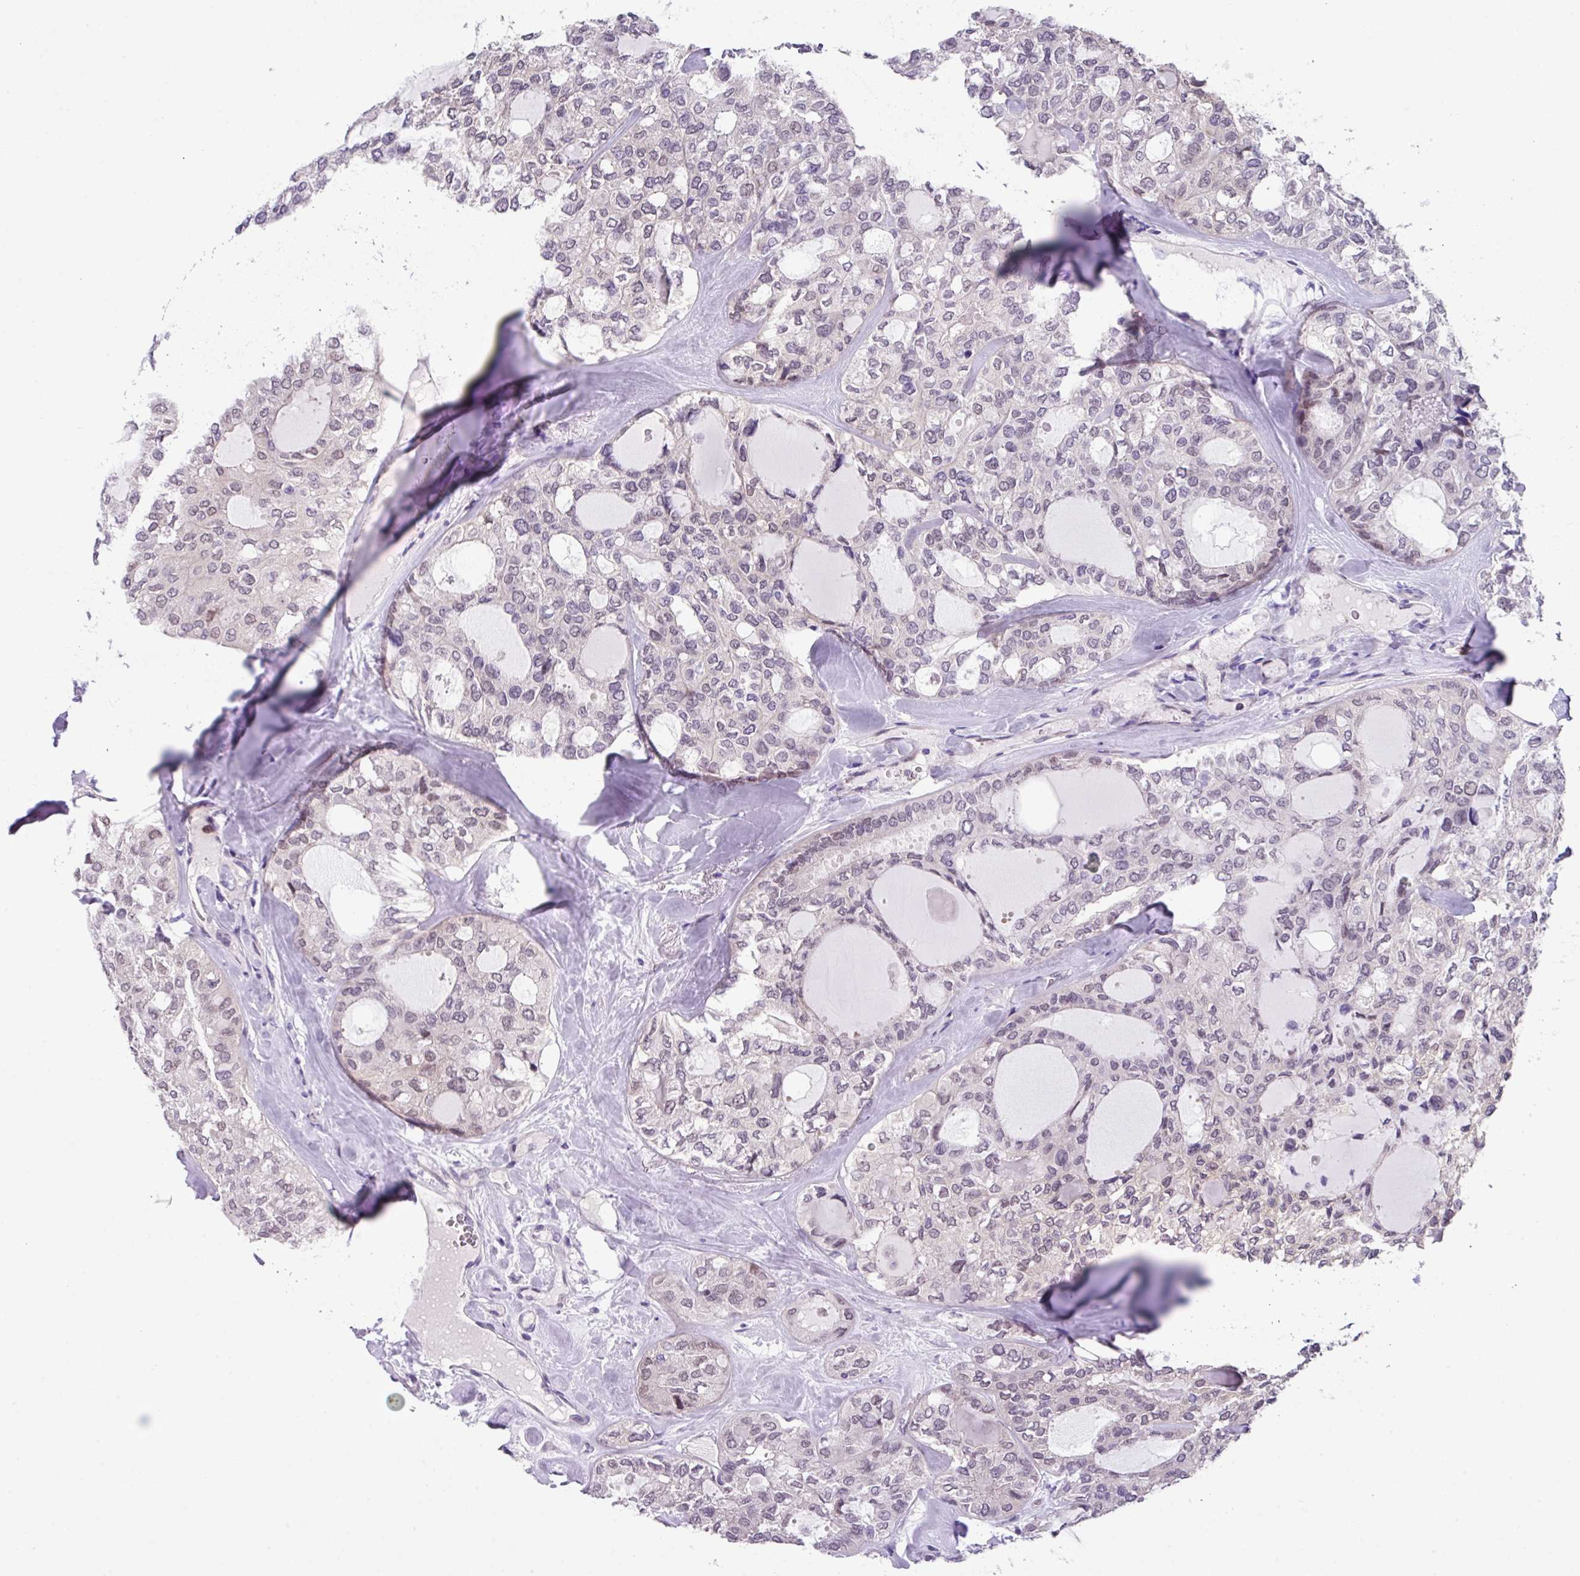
{"staining": {"intensity": "weak", "quantity": "<25%", "location": "nuclear"}, "tissue": "thyroid cancer", "cell_type": "Tumor cells", "image_type": "cancer", "snomed": [{"axis": "morphology", "description": "Follicular adenoma carcinoma, NOS"}, {"axis": "topography", "description": "Thyroid gland"}], "caption": "Histopathology image shows no protein positivity in tumor cells of thyroid cancer tissue. (DAB (3,3'-diaminobenzidine) IHC, high magnification).", "gene": "ZFP3", "patient": {"sex": "male", "age": 75}}